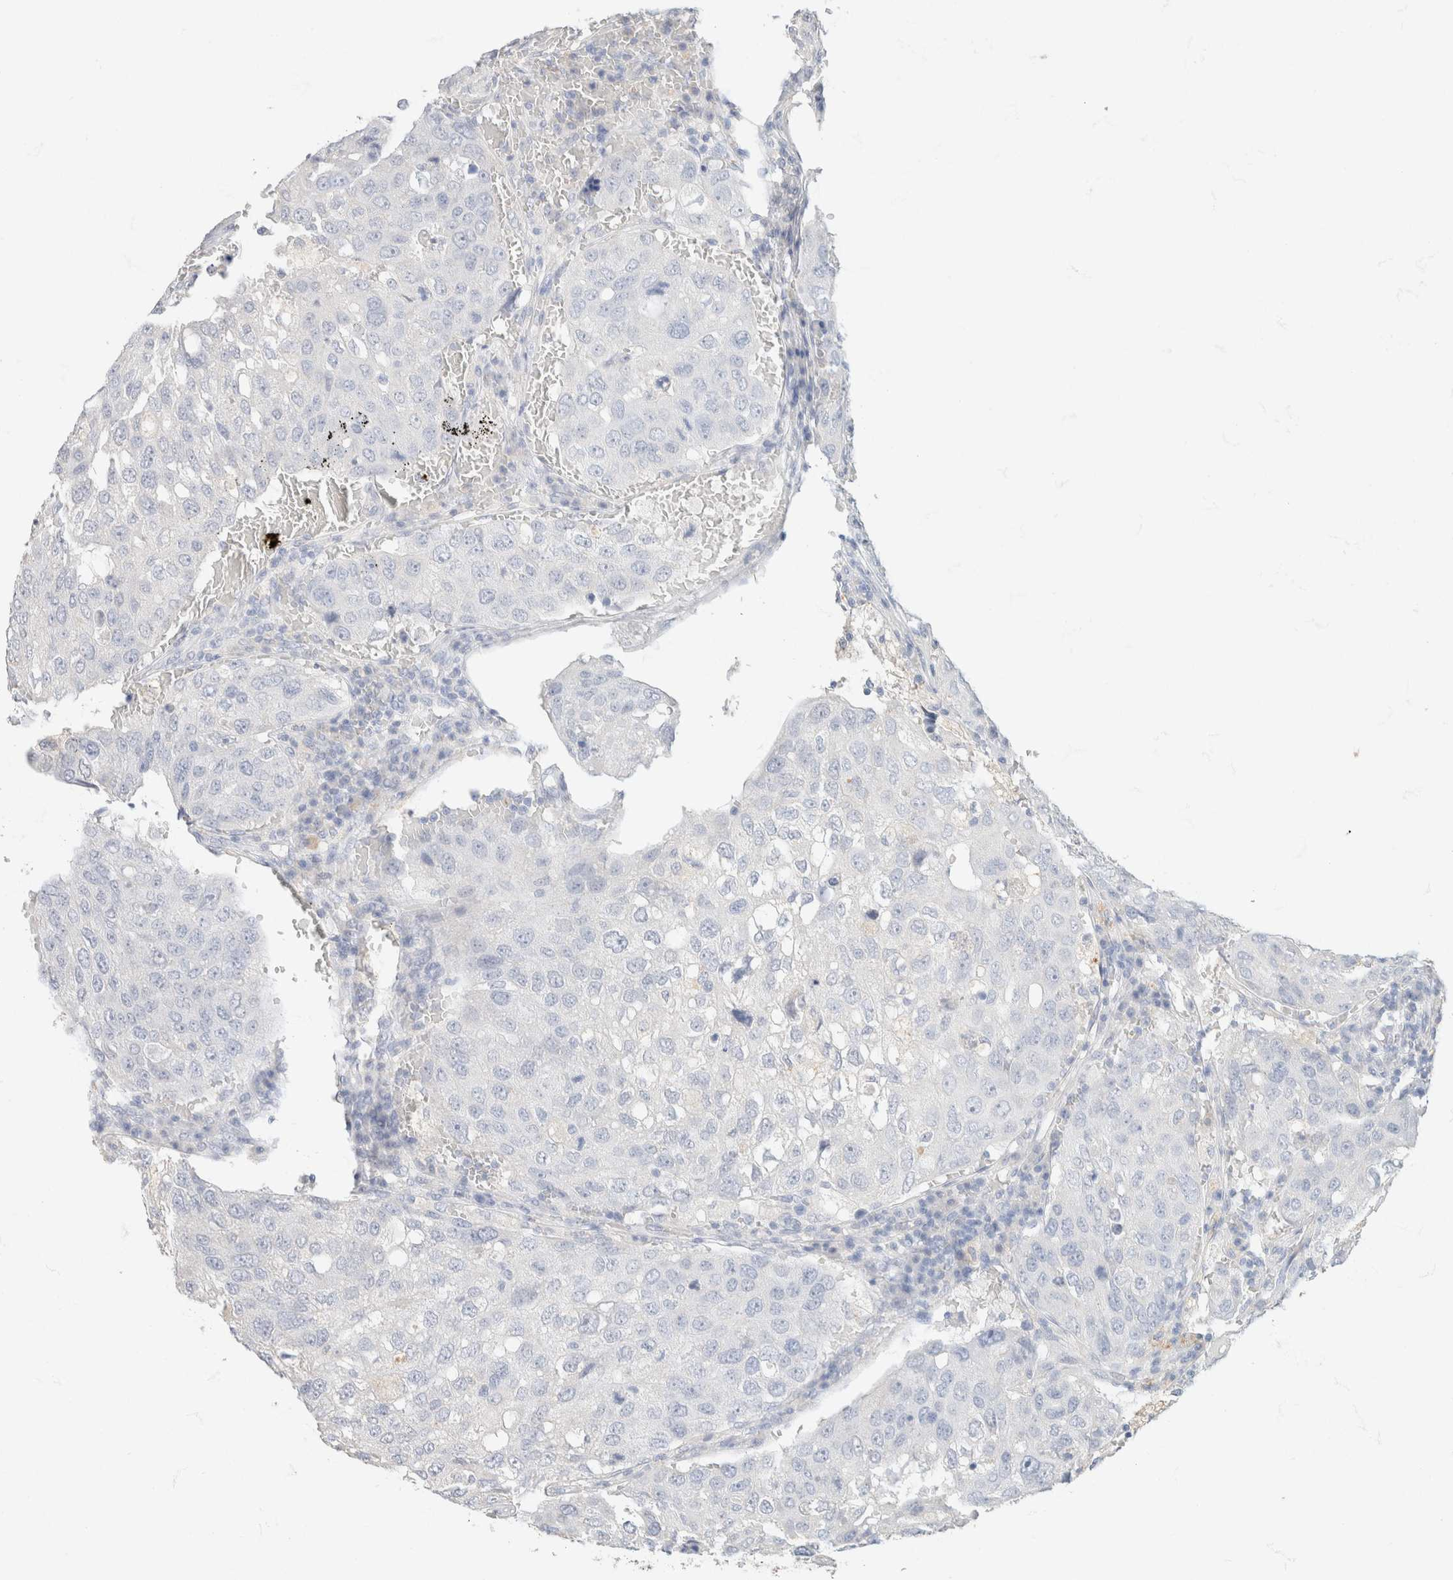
{"staining": {"intensity": "negative", "quantity": "none", "location": "none"}, "tissue": "urothelial cancer", "cell_type": "Tumor cells", "image_type": "cancer", "snomed": [{"axis": "morphology", "description": "Urothelial carcinoma, High grade"}, {"axis": "topography", "description": "Lymph node"}, {"axis": "topography", "description": "Urinary bladder"}], "caption": "DAB immunohistochemical staining of urothelial carcinoma (high-grade) demonstrates no significant staining in tumor cells.", "gene": "CA12", "patient": {"sex": "male", "age": 51}}